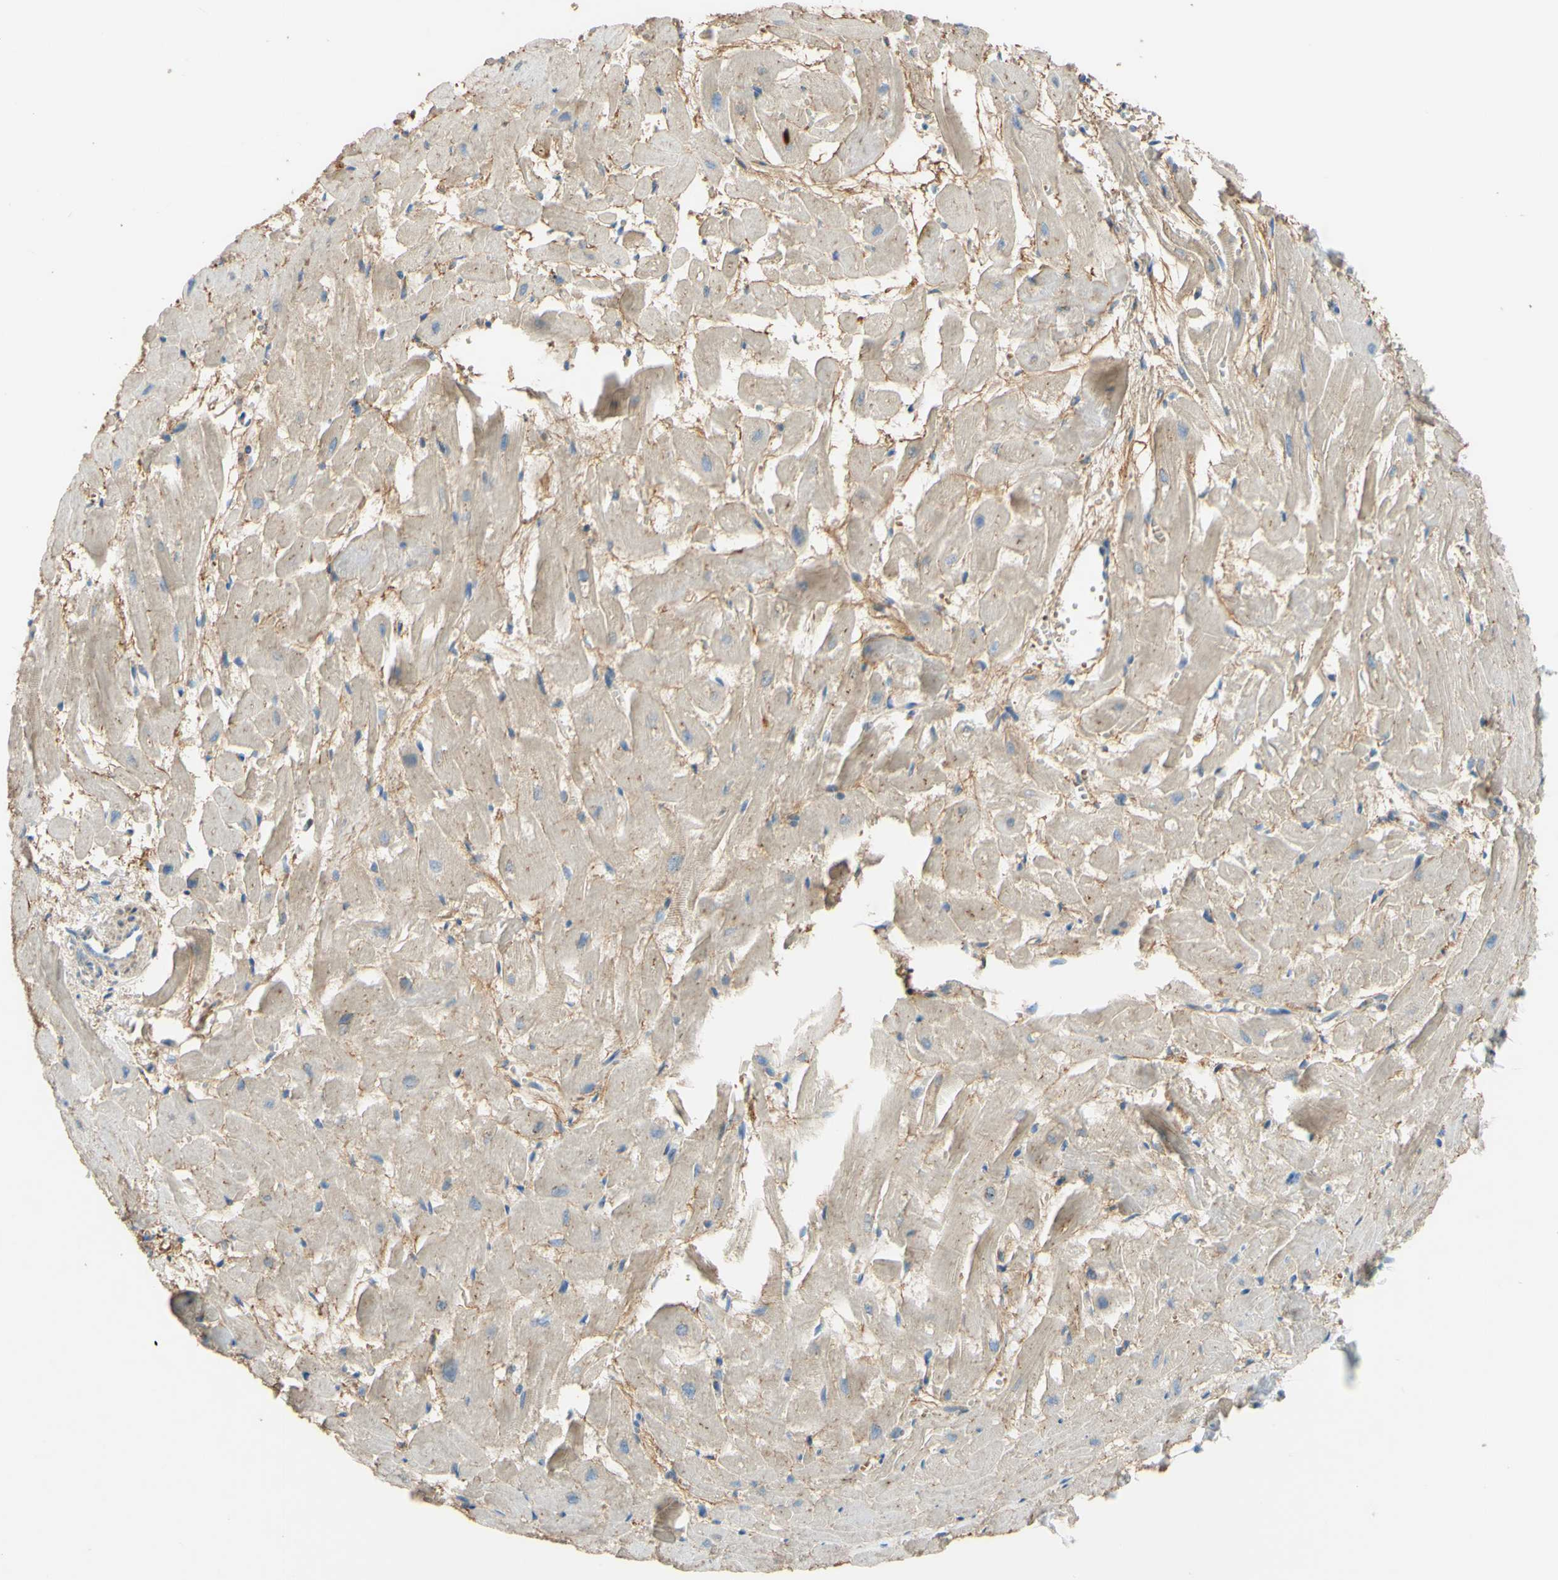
{"staining": {"intensity": "weak", "quantity": ">75%", "location": "cytoplasmic/membranous"}, "tissue": "heart muscle", "cell_type": "Cardiomyocytes", "image_type": "normal", "snomed": [{"axis": "morphology", "description": "Normal tissue, NOS"}, {"axis": "topography", "description": "Heart"}], "caption": "Immunohistochemistry (IHC) staining of benign heart muscle, which reveals low levels of weak cytoplasmic/membranous expression in approximately >75% of cardiomyocytes indicating weak cytoplasmic/membranous protein positivity. The staining was performed using DAB (brown) for protein detection and nuclei were counterstained in hematoxylin (blue).", "gene": "DKK3", "patient": {"sex": "female", "age": 19}}